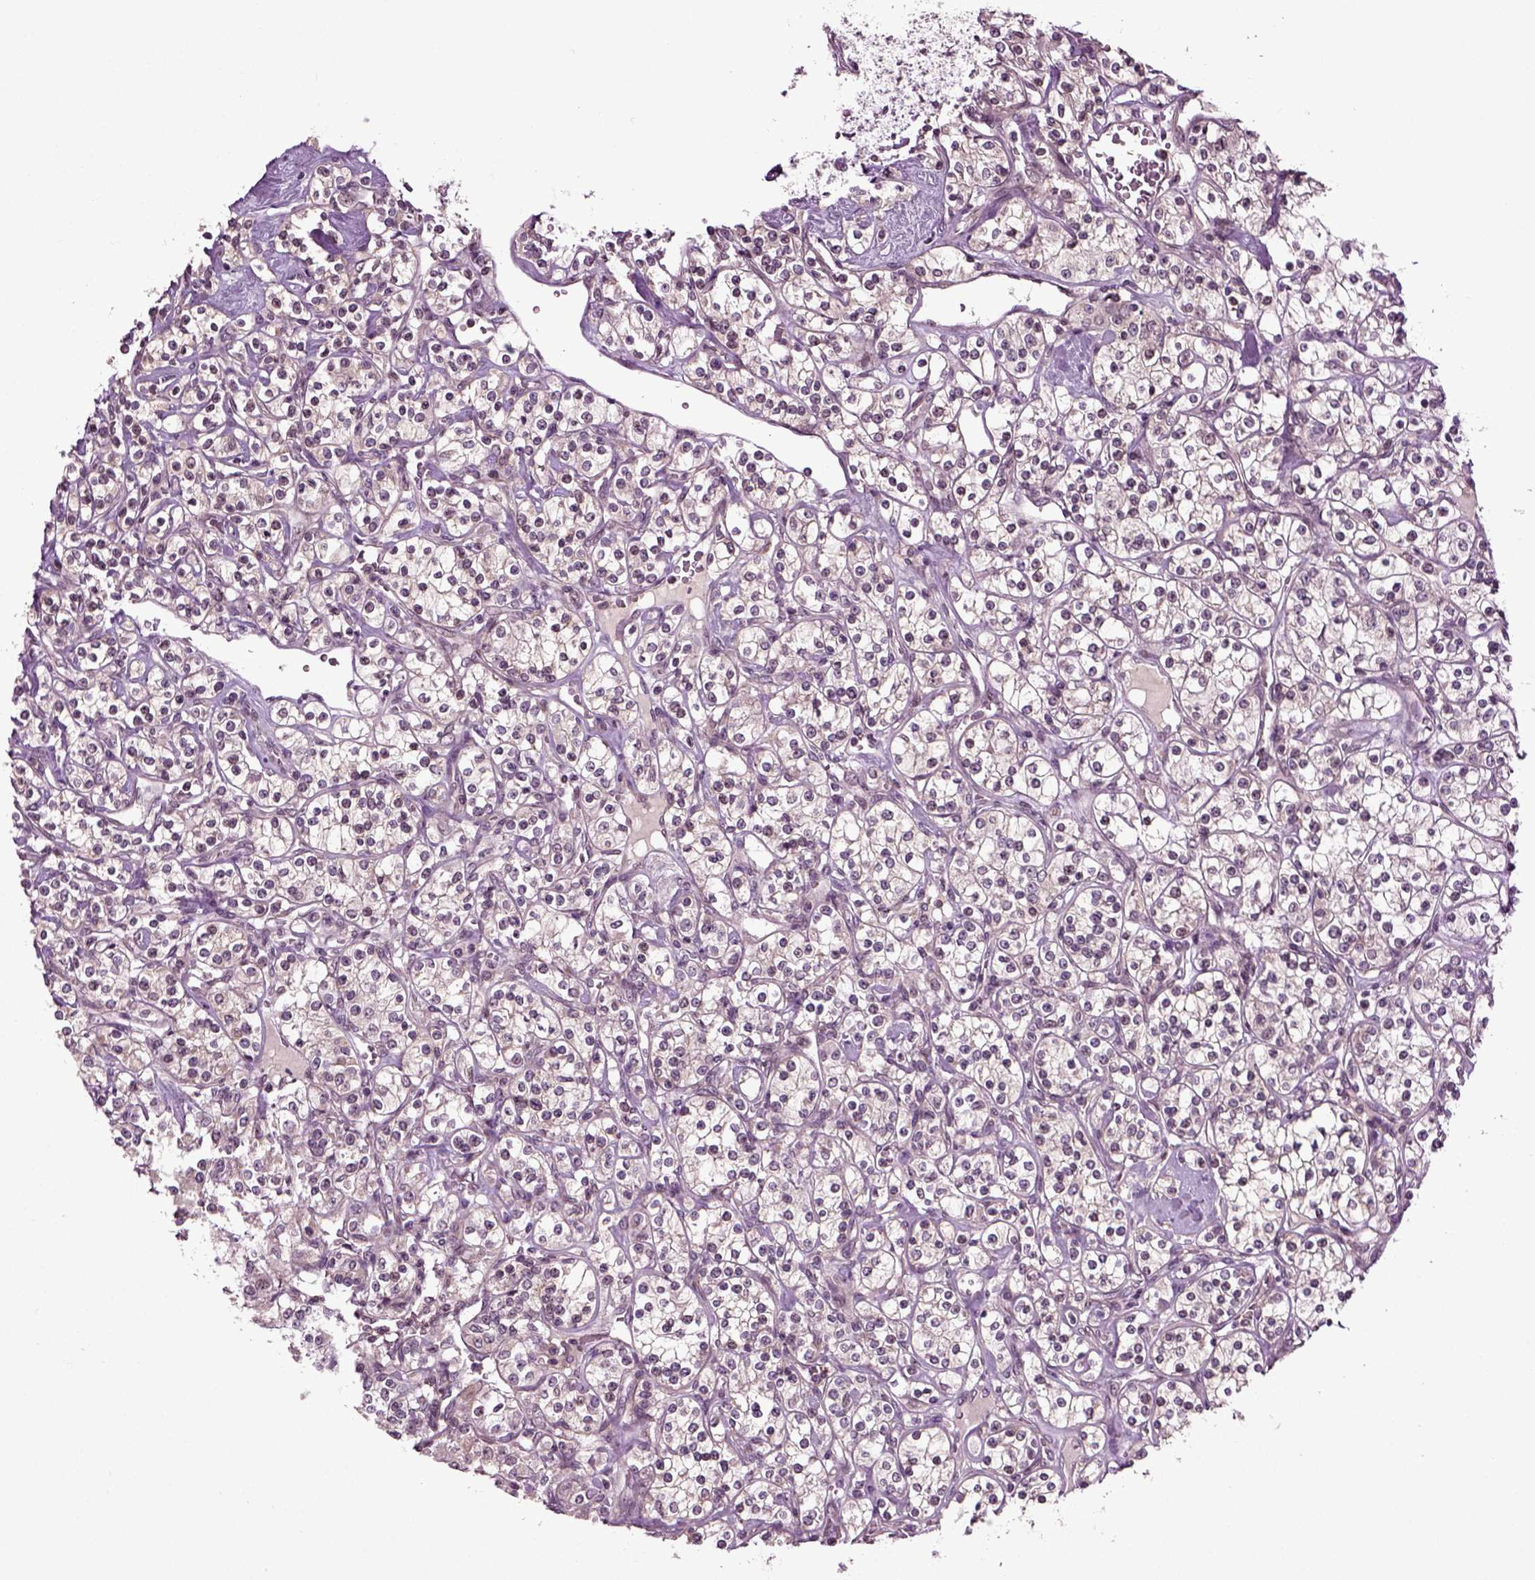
{"staining": {"intensity": "negative", "quantity": "none", "location": "none"}, "tissue": "renal cancer", "cell_type": "Tumor cells", "image_type": "cancer", "snomed": [{"axis": "morphology", "description": "Adenocarcinoma, NOS"}, {"axis": "topography", "description": "Kidney"}], "caption": "Immunohistochemistry of adenocarcinoma (renal) exhibits no expression in tumor cells.", "gene": "KNSTRN", "patient": {"sex": "male", "age": 77}}